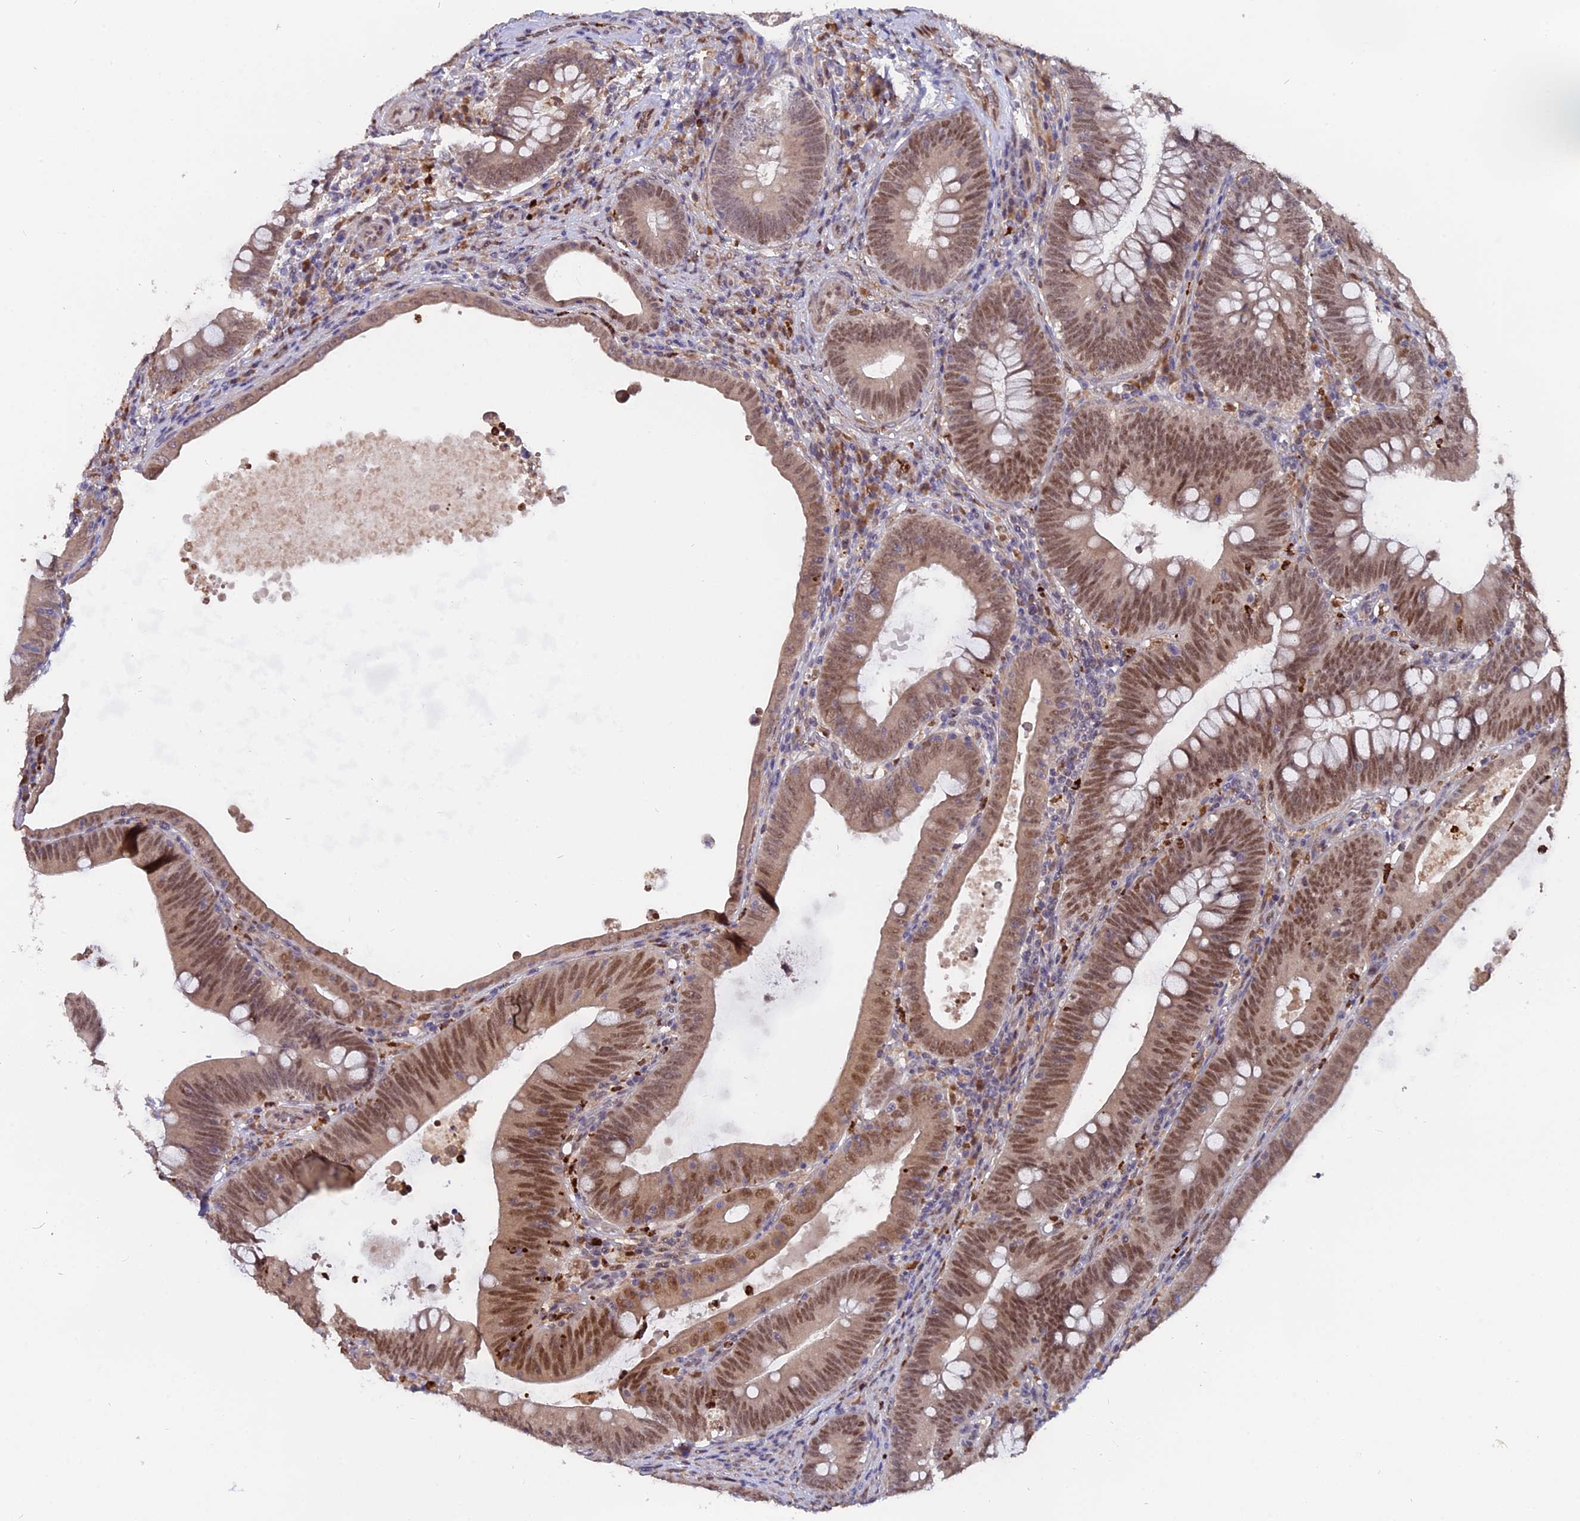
{"staining": {"intensity": "moderate", "quantity": ">75%", "location": "nuclear"}, "tissue": "colorectal cancer", "cell_type": "Tumor cells", "image_type": "cancer", "snomed": [{"axis": "morphology", "description": "Normal tissue, NOS"}, {"axis": "topography", "description": "Colon"}], "caption": "Immunohistochemistry photomicrograph of colorectal cancer stained for a protein (brown), which demonstrates medium levels of moderate nuclear staining in approximately >75% of tumor cells.", "gene": "FAM118B", "patient": {"sex": "female", "age": 82}}